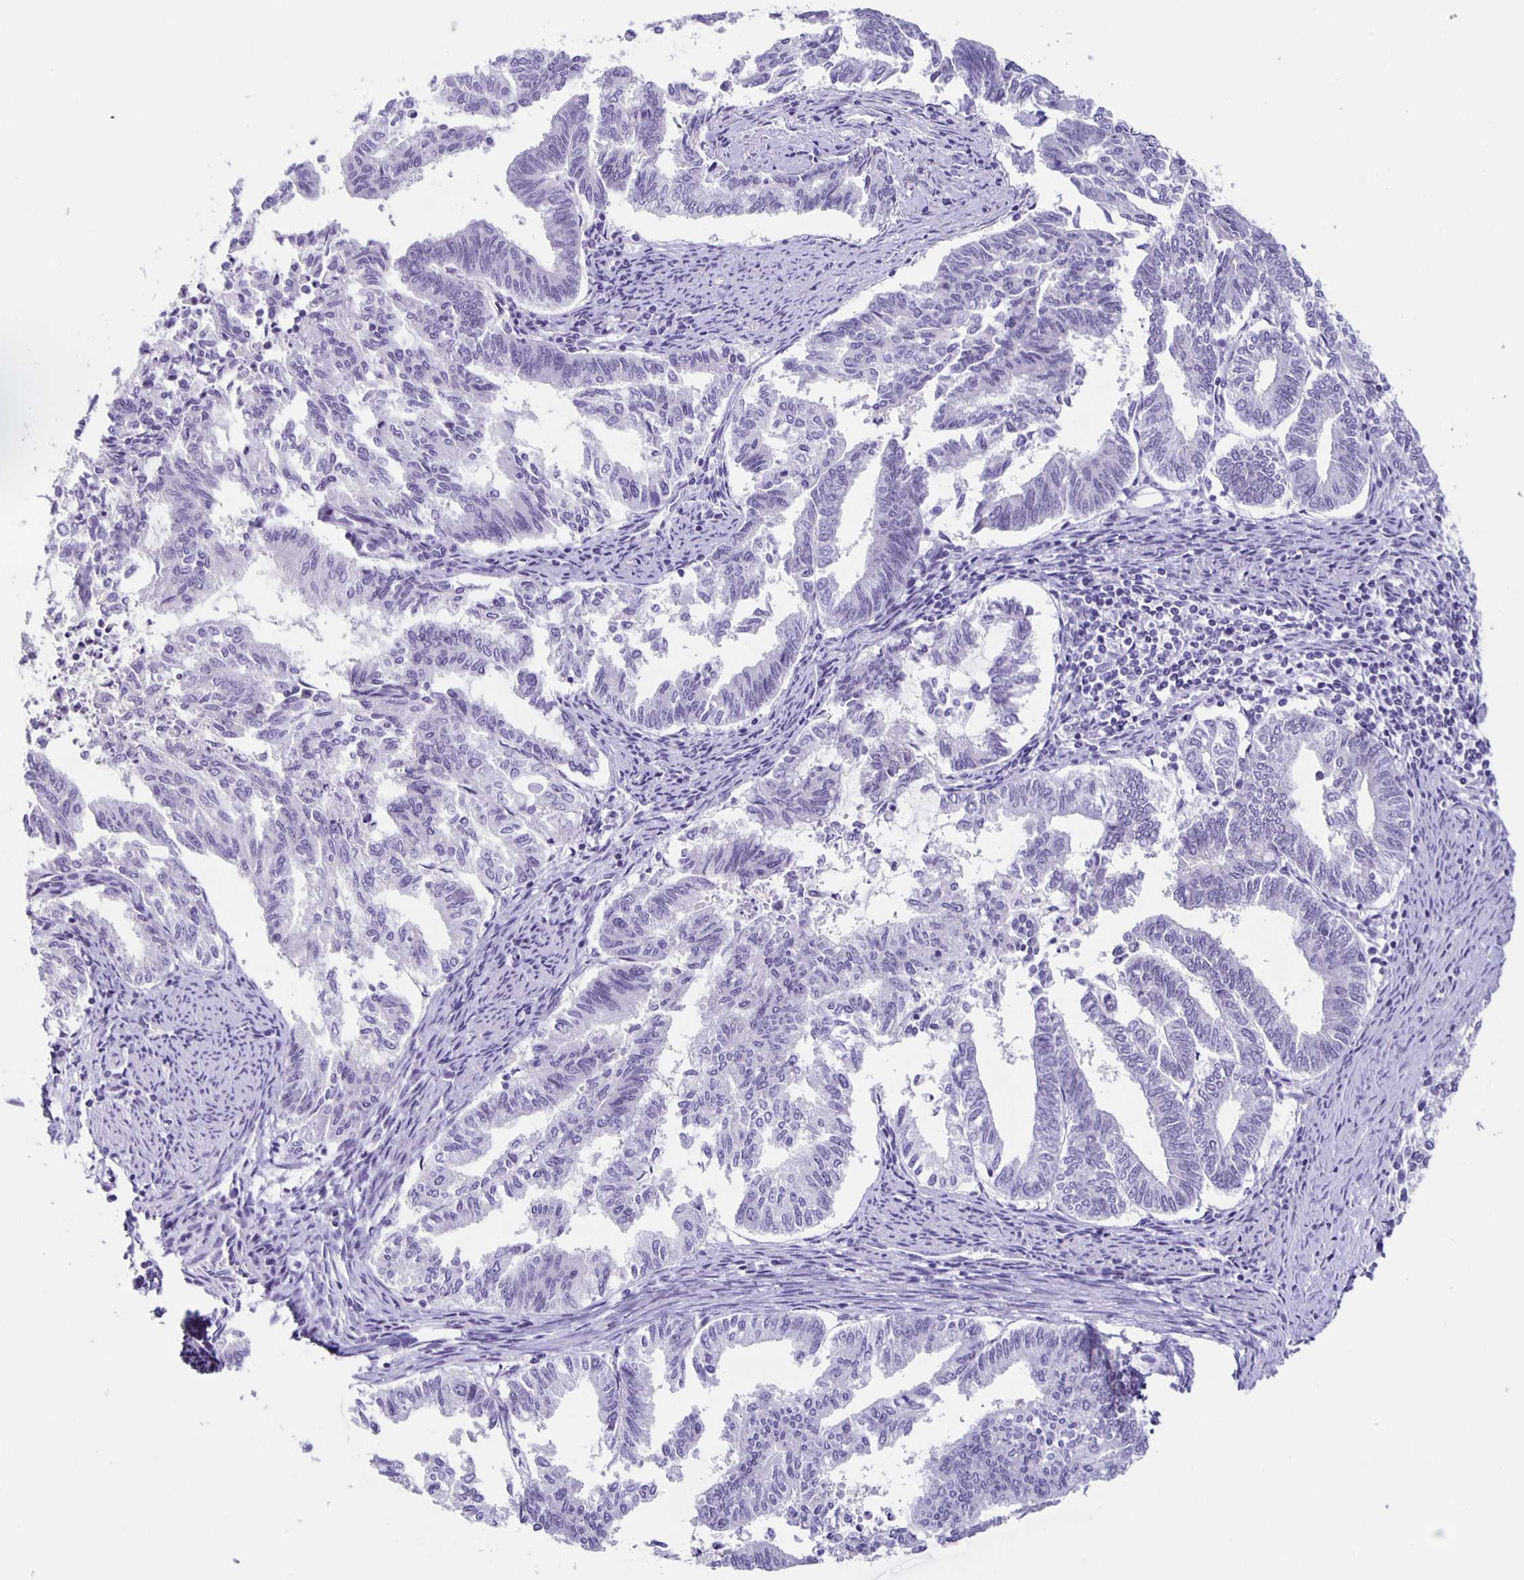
{"staining": {"intensity": "negative", "quantity": "none", "location": "none"}, "tissue": "endometrial cancer", "cell_type": "Tumor cells", "image_type": "cancer", "snomed": [{"axis": "morphology", "description": "Adenocarcinoma, NOS"}, {"axis": "topography", "description": "Endometrium"}], "caption": "DAB immunohistochemical staining of endometrial cancer displays no significant expression in tumor cells.", "gene": "SLC12A3", "patient": {"sex": "female", "age": 79}}